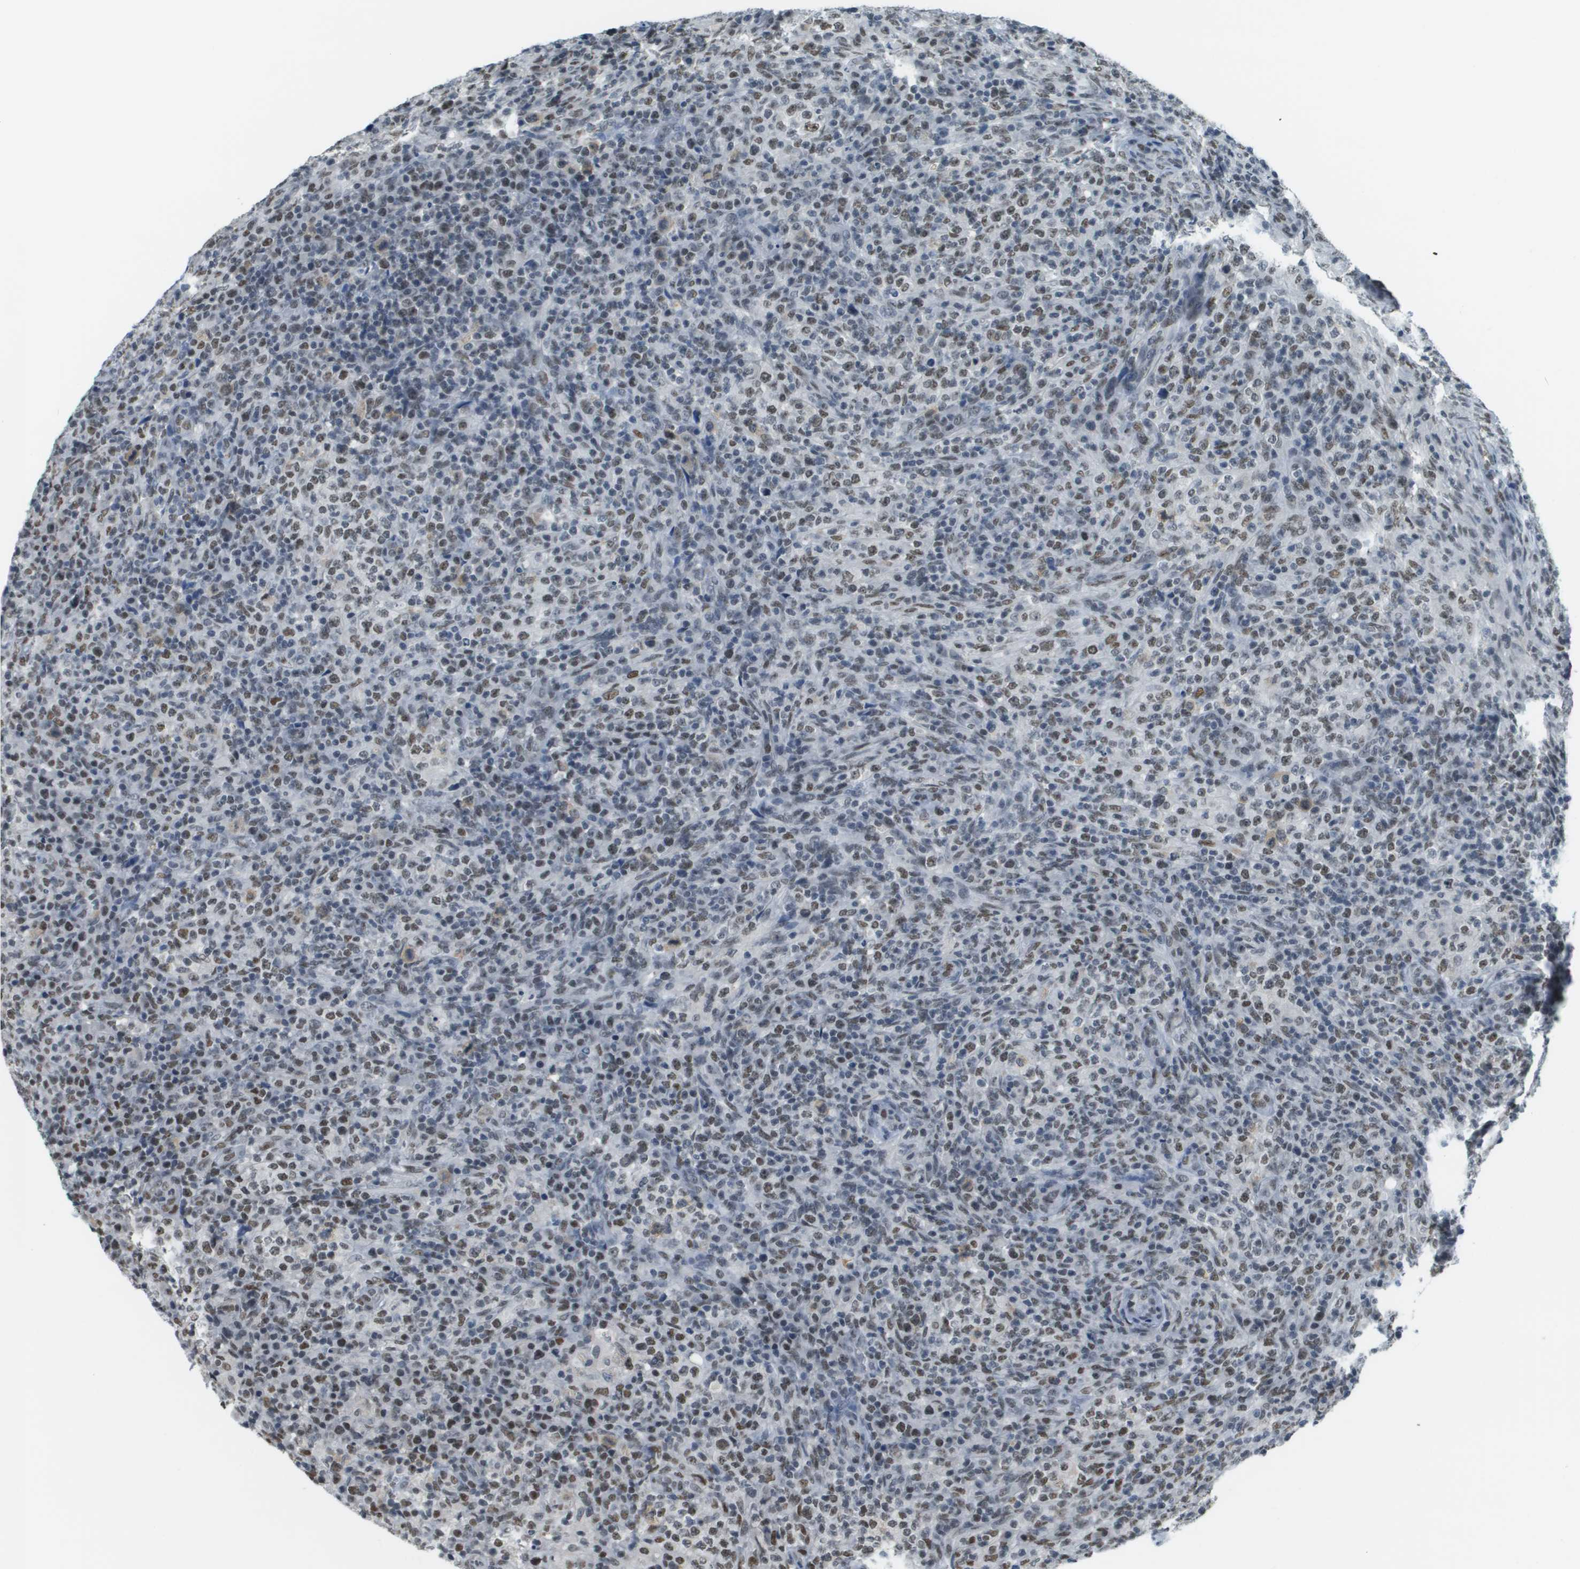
{"staining": {"intensity": "moderate", "quantity": "25%-75%", "location": "nuclear"}, "tissue": "lymphoma", "cell_type": "Tumor cells", "image_type": "cancer", "snomed": [{"axis": "morphology", "description": "Malignant lymphoma, non-Hodgkin's type, High grade"}, {"axis": "topography", "description": "Lymph node"}], "caption": "Moderate nuclear staining for a protein is present in about 25%-75% of tumor cells of lymphoma using immunohistochemistry.", "gene": "CBX5", "patient": {"sex": "female", "age": 76}}